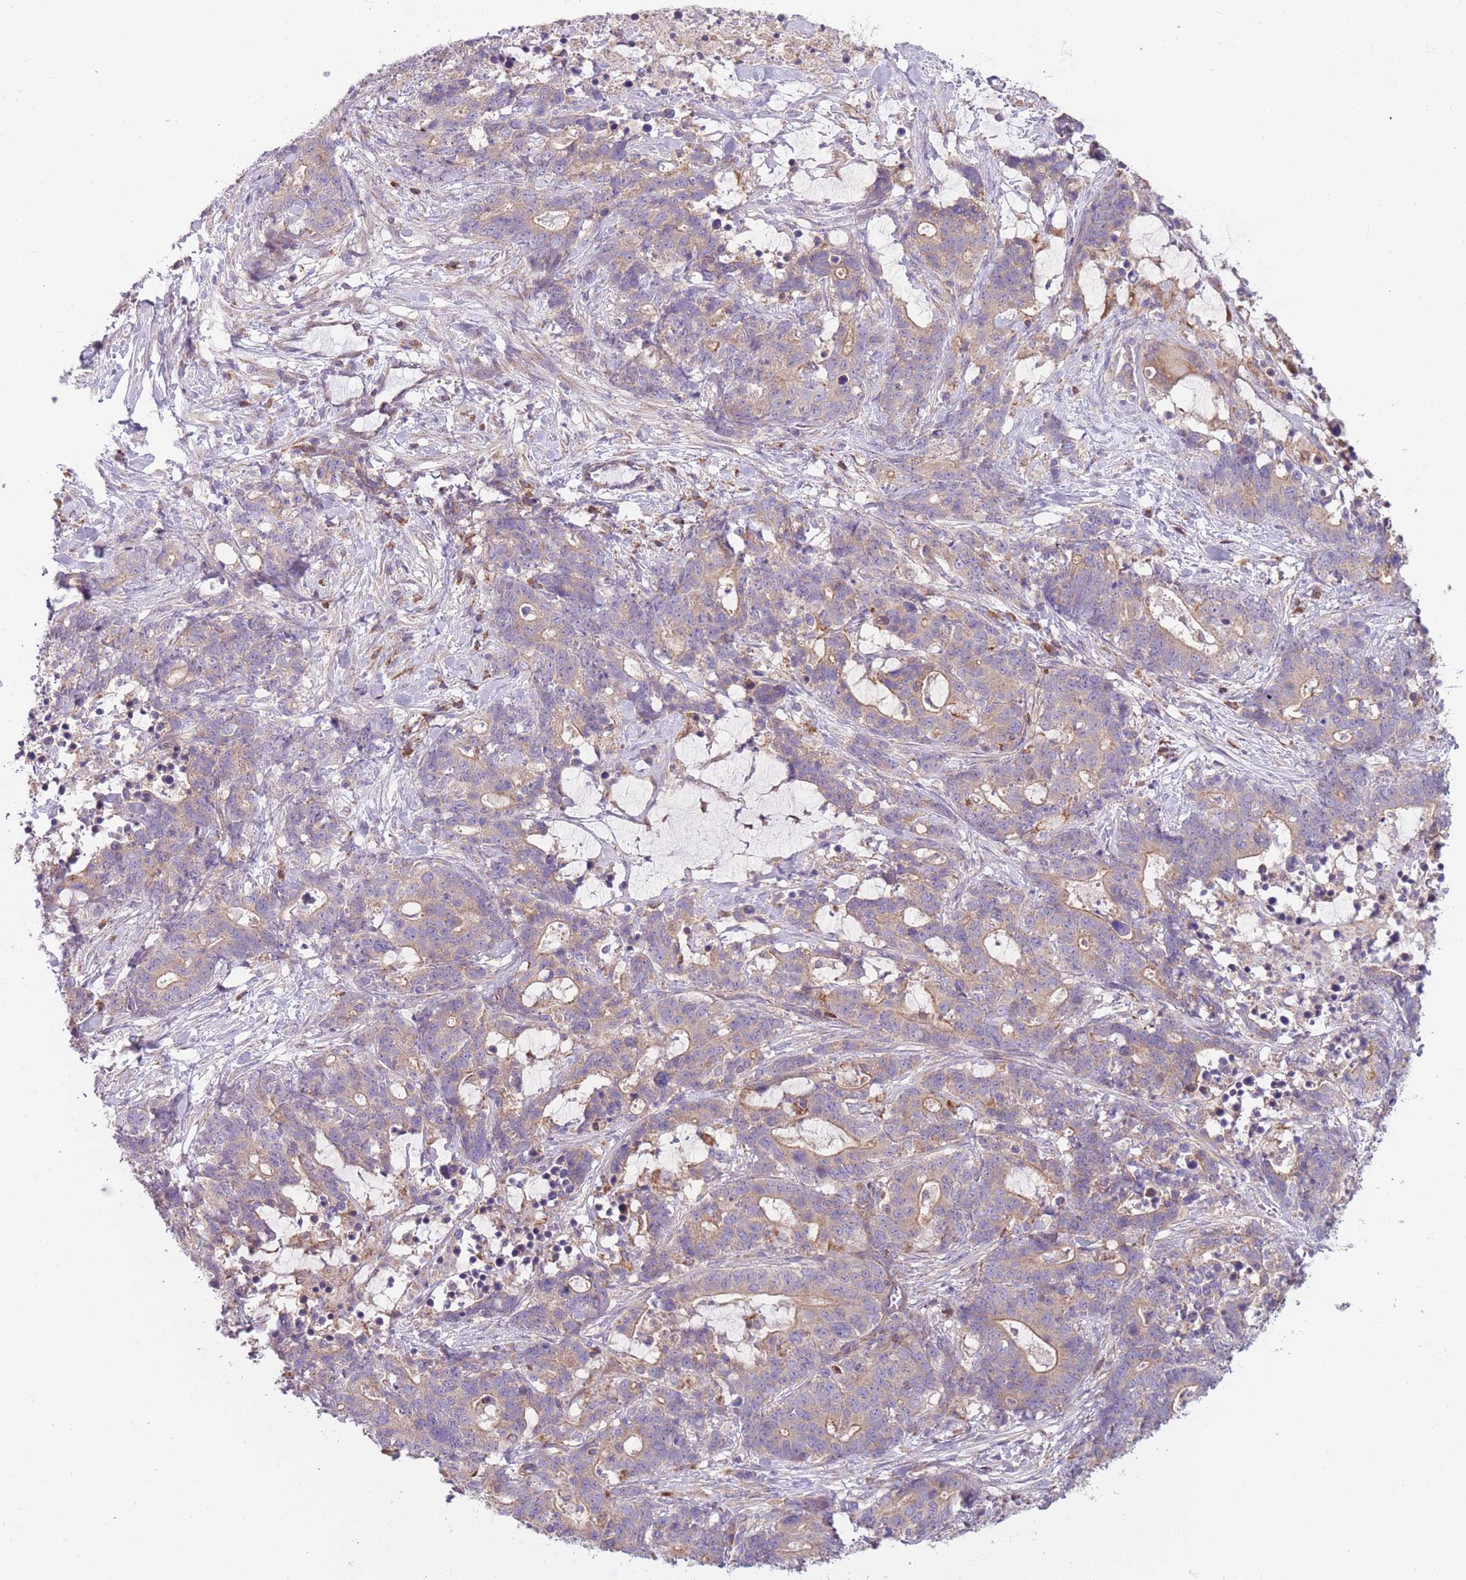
{"staining": {"intensity": "moderate", "quantity": "25%-75%", "location": "cytoplasmic/membranous"}, "tissue": "stomach cancer", "cell_type": "Tumor cells", "image_type": "cancer", "snomed": [{"axis": "morphology", "description": "Normal tissue, NOS"}, {"axis": "morphology", "description": "Adenocarcinoma, NOS"}, {"axis": "topography", "description": "Stomach"}], "caption": "Adenocarcinoma (stomach) stained for a protein shows moderate cytoplasmic/membranous positivity in tumor cells.", "gene": "NDUFA9", "patient": {"sex": "female", "age": 64}}